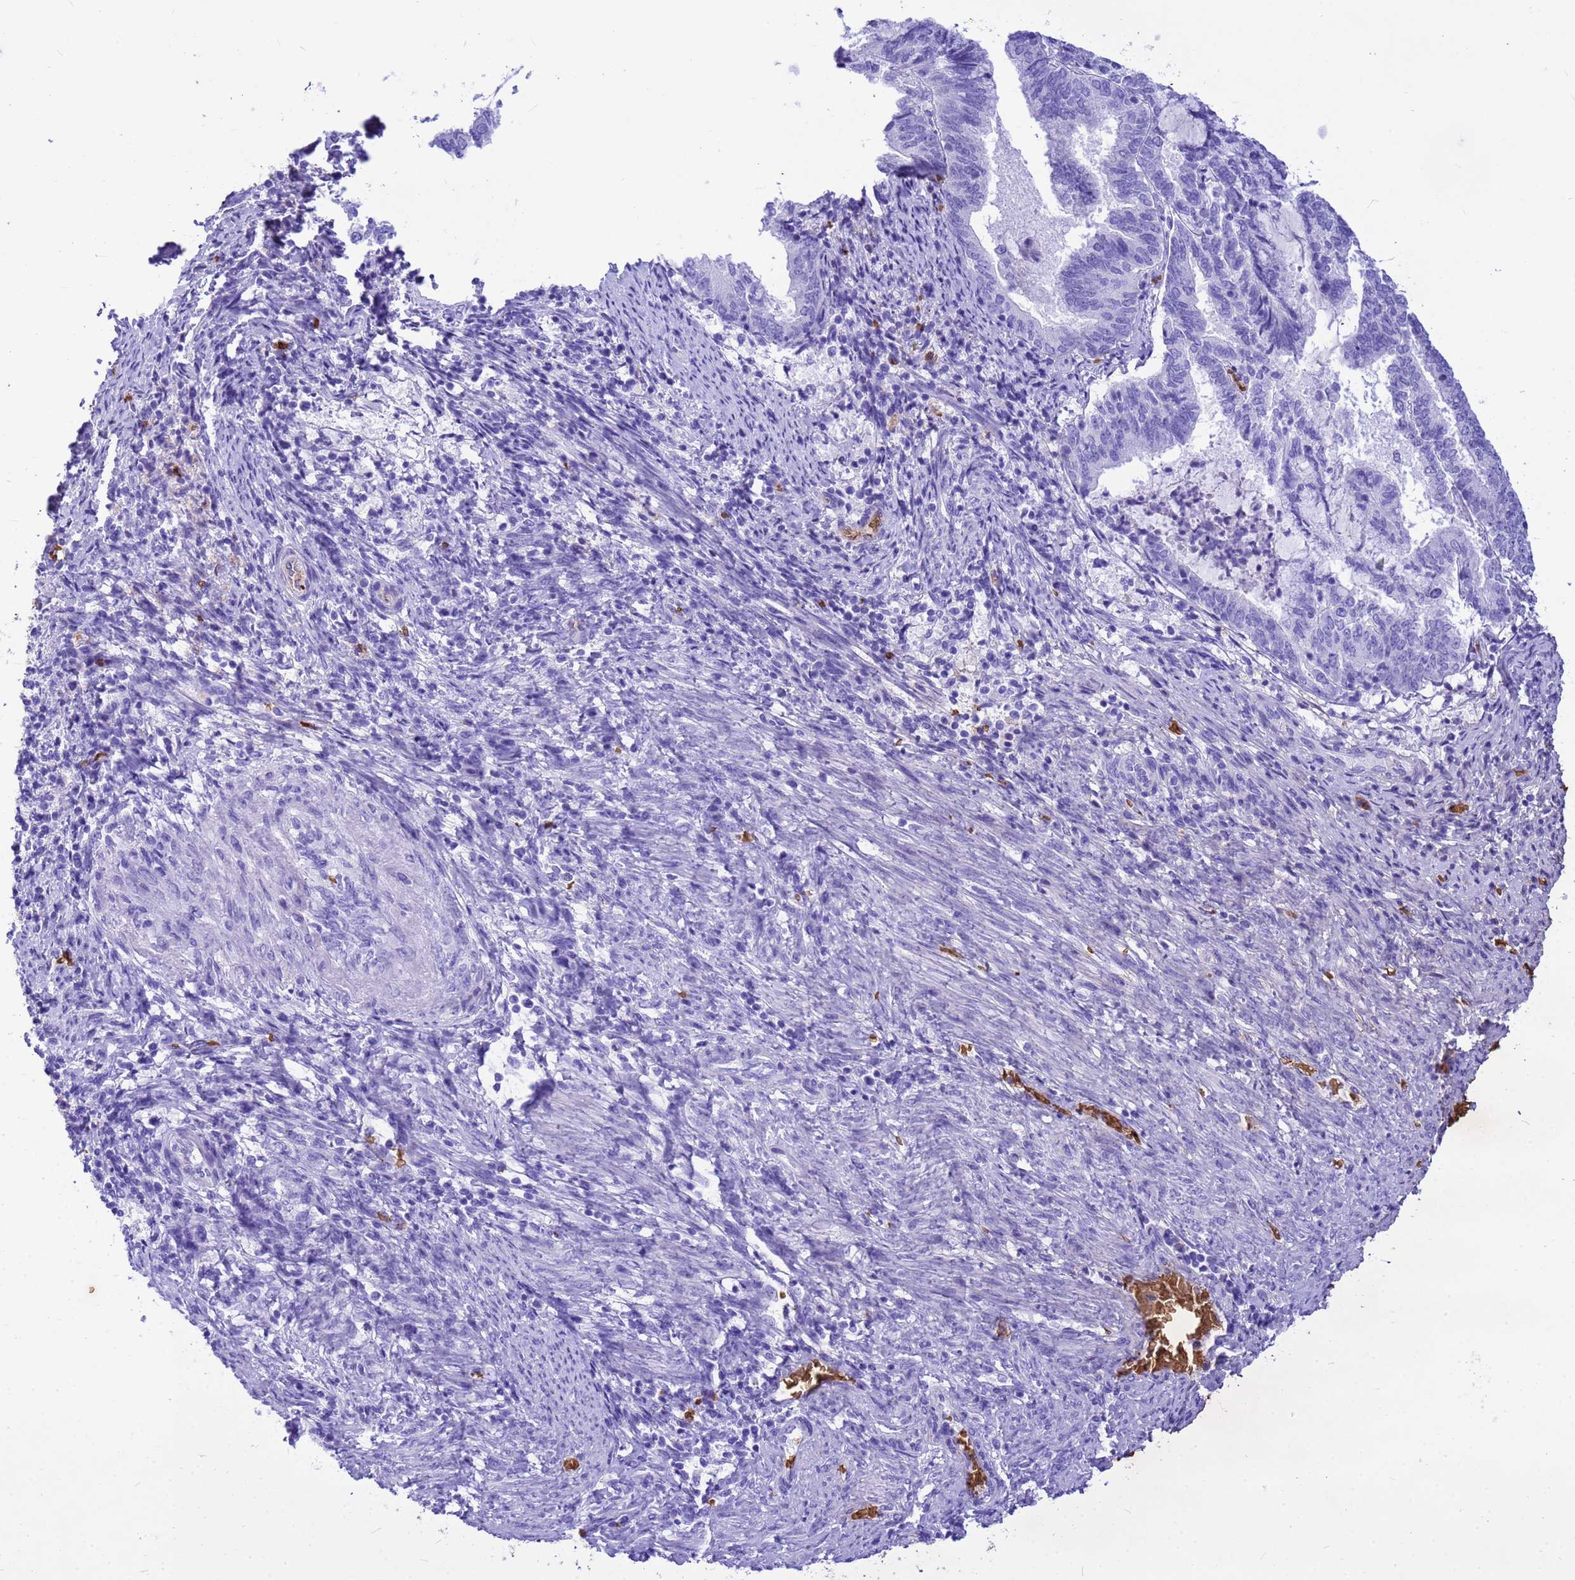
{"staining": {"intensity": "negative", "quantity": "none", "location": "none"}, "tissue": "endometrial cancer", "cell_type": "Tumor cells", "image_type": "cancer", "snomed": [{"axis": "morphology", "description": "Adenocarcinoma, NOS"}, {"axis": "topography", "description": "Endometrium"}], "caption": "DAB immunohistochemical staining of human endometrial cancer shows no significant staining in tumor cells.", "gene": "HBA2", "patient": {"sex": "female", "age": 80}}